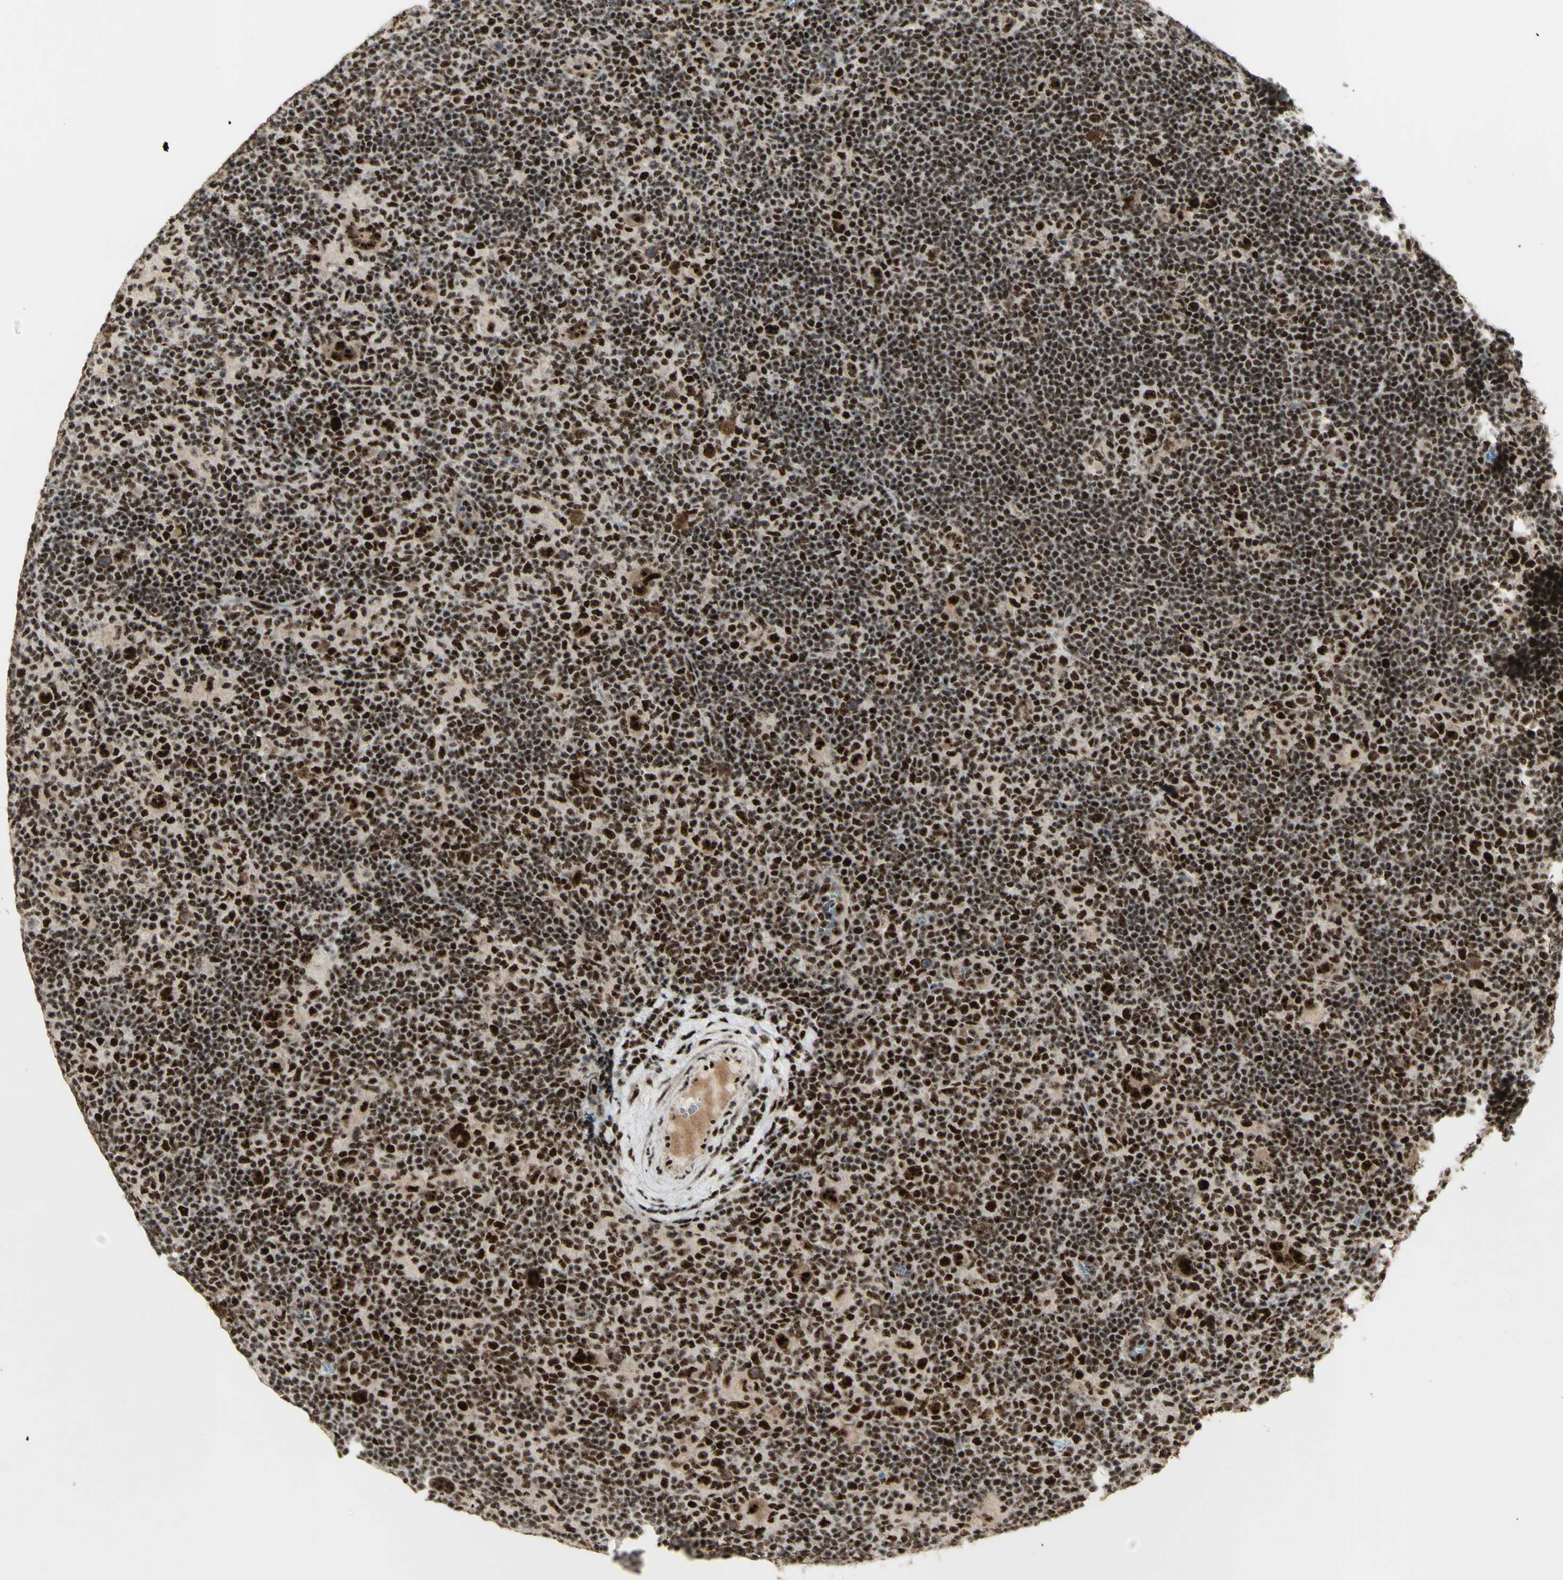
{"staining": {"intensity": "strong", "quantity": ">75%", "location": "nuclear"}, "tissue": "lymphoma", "cell_type": "Tumor cells", "image_type": "cancer", "snomed": [{"axis": "morphology", "description": "Hodgkin's disease, NOS"}, {"axis": "topography", "description": "Lymph node"}], "caption": "This is an image of immunohistochemistry (IHC) staining of Hodgkin's disease, which shows strong staining in the nuclear of tumor cells.", "gene": "DHX9", "patient": {"sex": "female", "age": 57}}